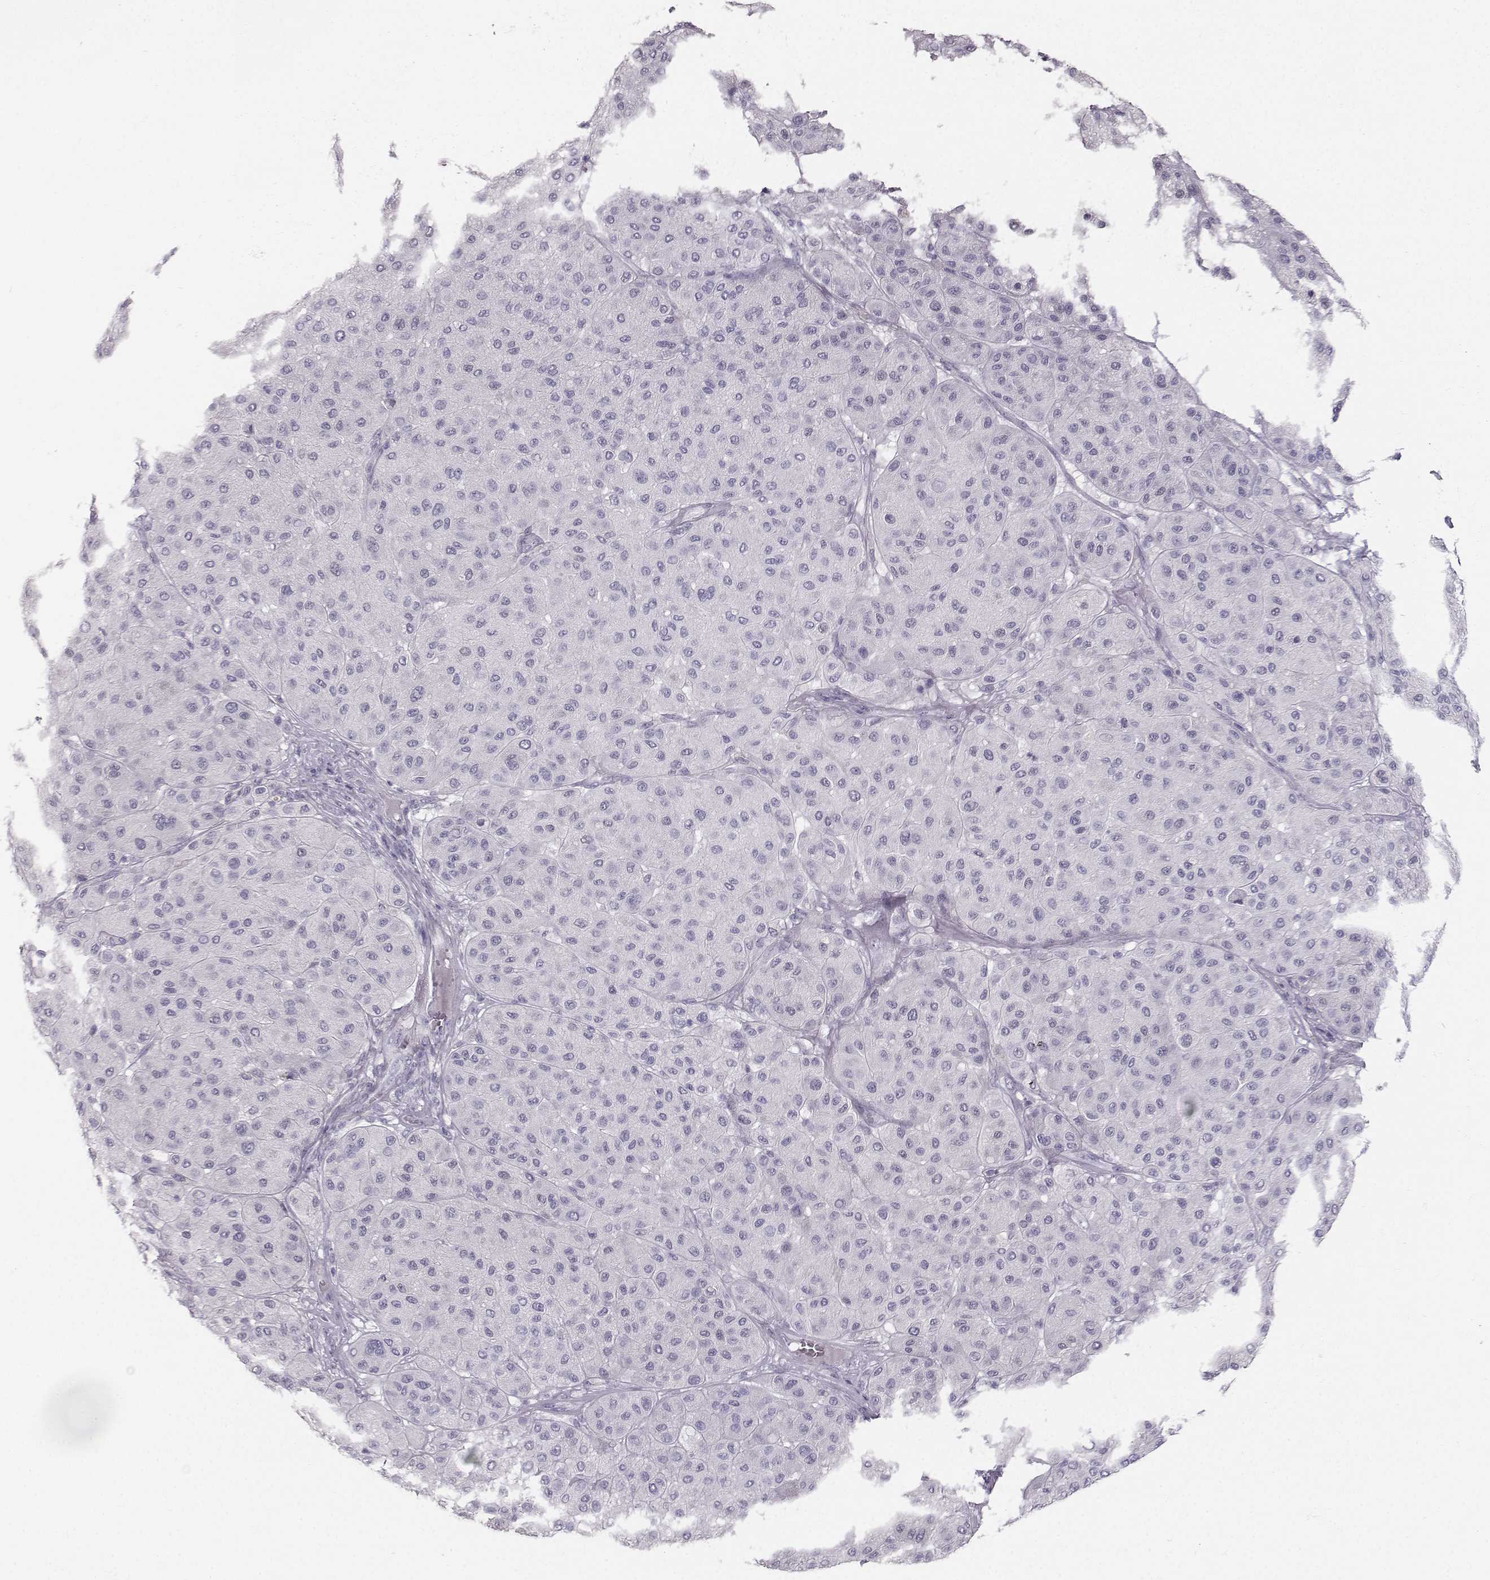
{"staining": {"intensity": "negative", "quantity": "none", "location": "none"}, "tissue": "melanoma", "cell_type": "Tumor cells", "image_type": "cancer", "snomed": [{"axis": "morphology", "description": "Malignant melanoma, Metastatic site"}, {"axis": "topography", "description": "Smooth muscle"}], "caption": "The micrograph shows no significant staining in tumor cells of malignant melanoma (metastatic site).", "gene": "CASR", "patient": {"sex": "male", "age": 41}}